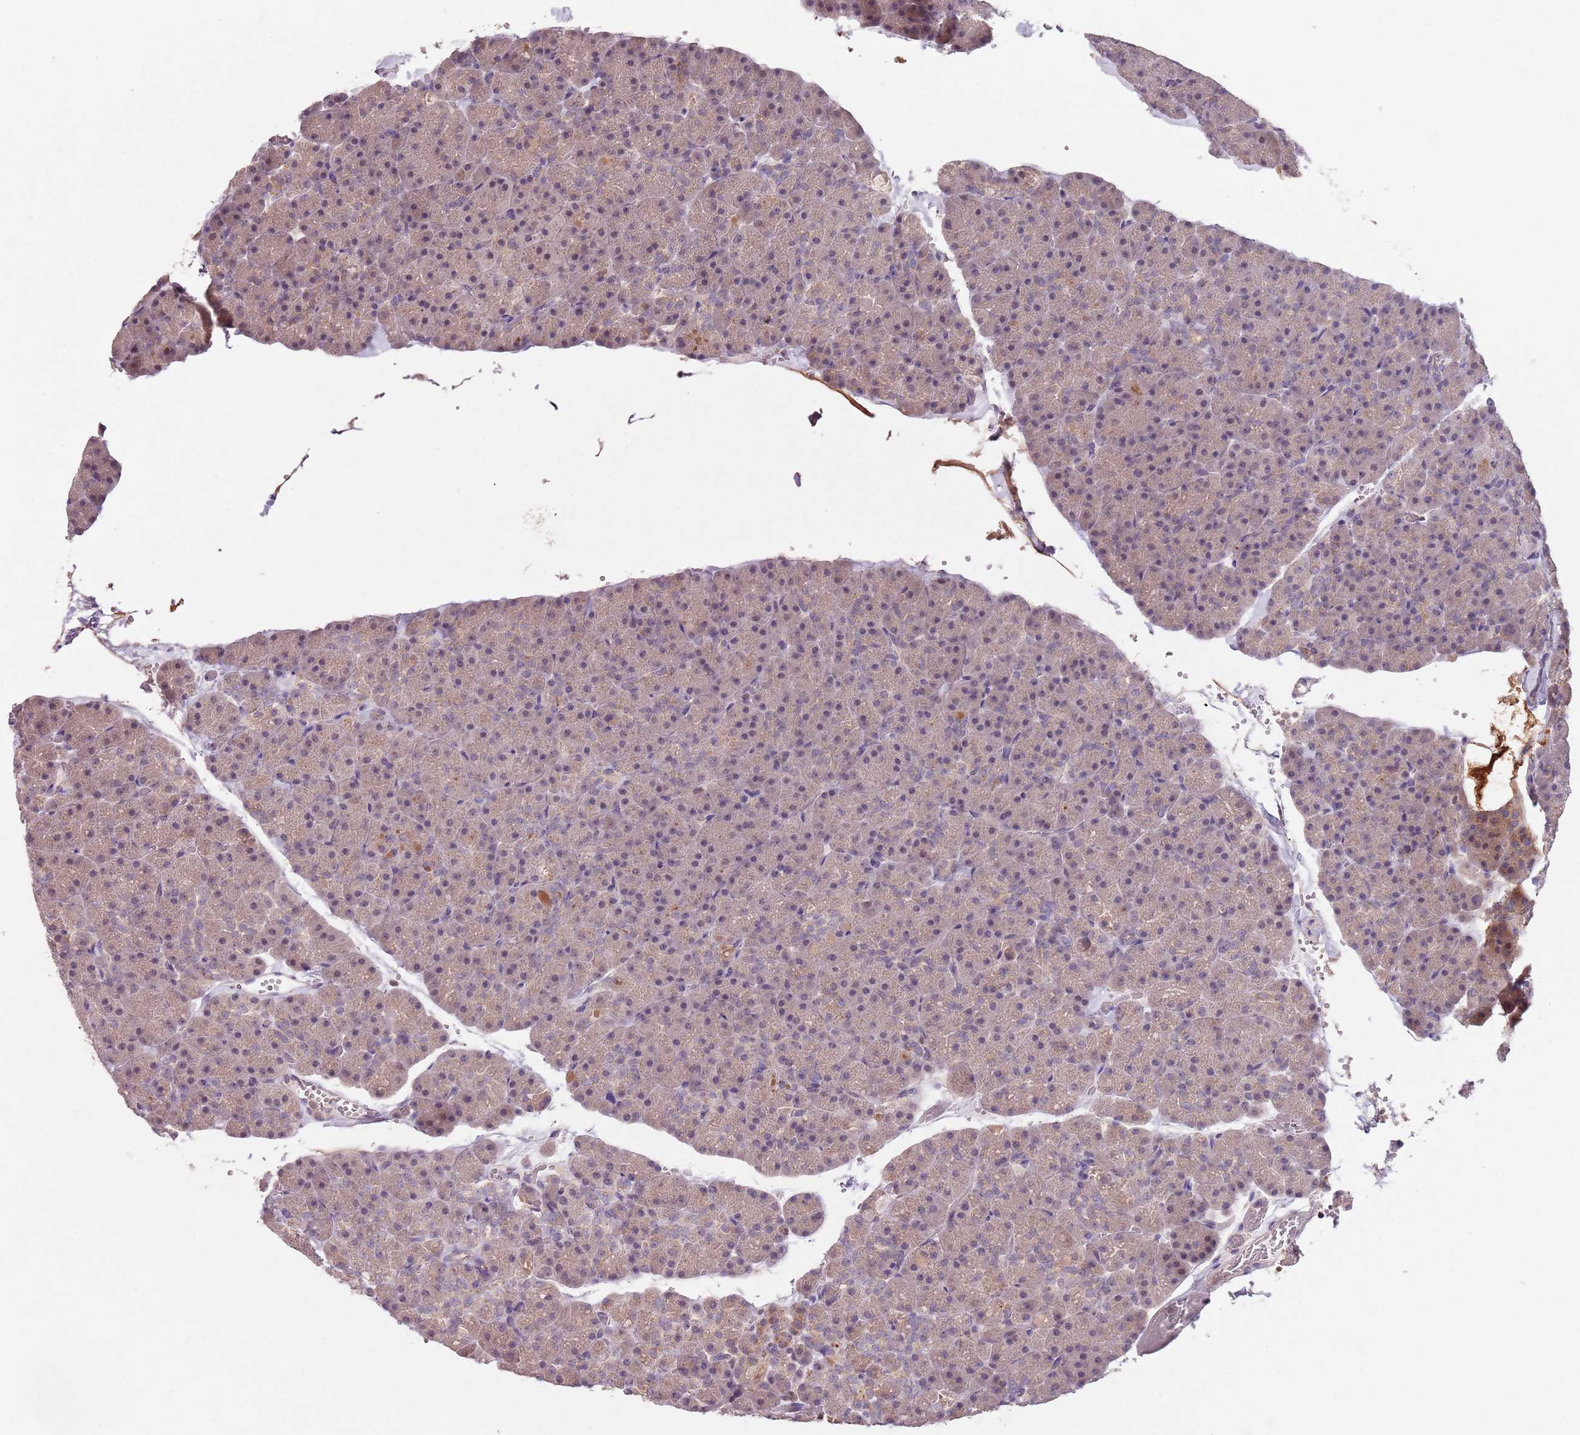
{"staining": {"intensity": "weak", "quantity": ">75%", "location": "cytoplasmic/membranous,nuclear"}, "tissue": "pancreas", "cell_type": "Exocrine glandular cells", "image_type": "normal", "snomed": [{"axis": "morphology", "description": "Normal tissue, NOS"}, {"axis": "topography", "description": "Pancreas"}], "caption": "Weak cytoplasmic/membranous,nuclear expression is appreciated in approximately >75% of exocrine glandular cells in normal pancreas. (IHC, brightfield microscopy, high magnification).", "gene": "NRDE2", "patient": {"sex": "male", "age": 36}}